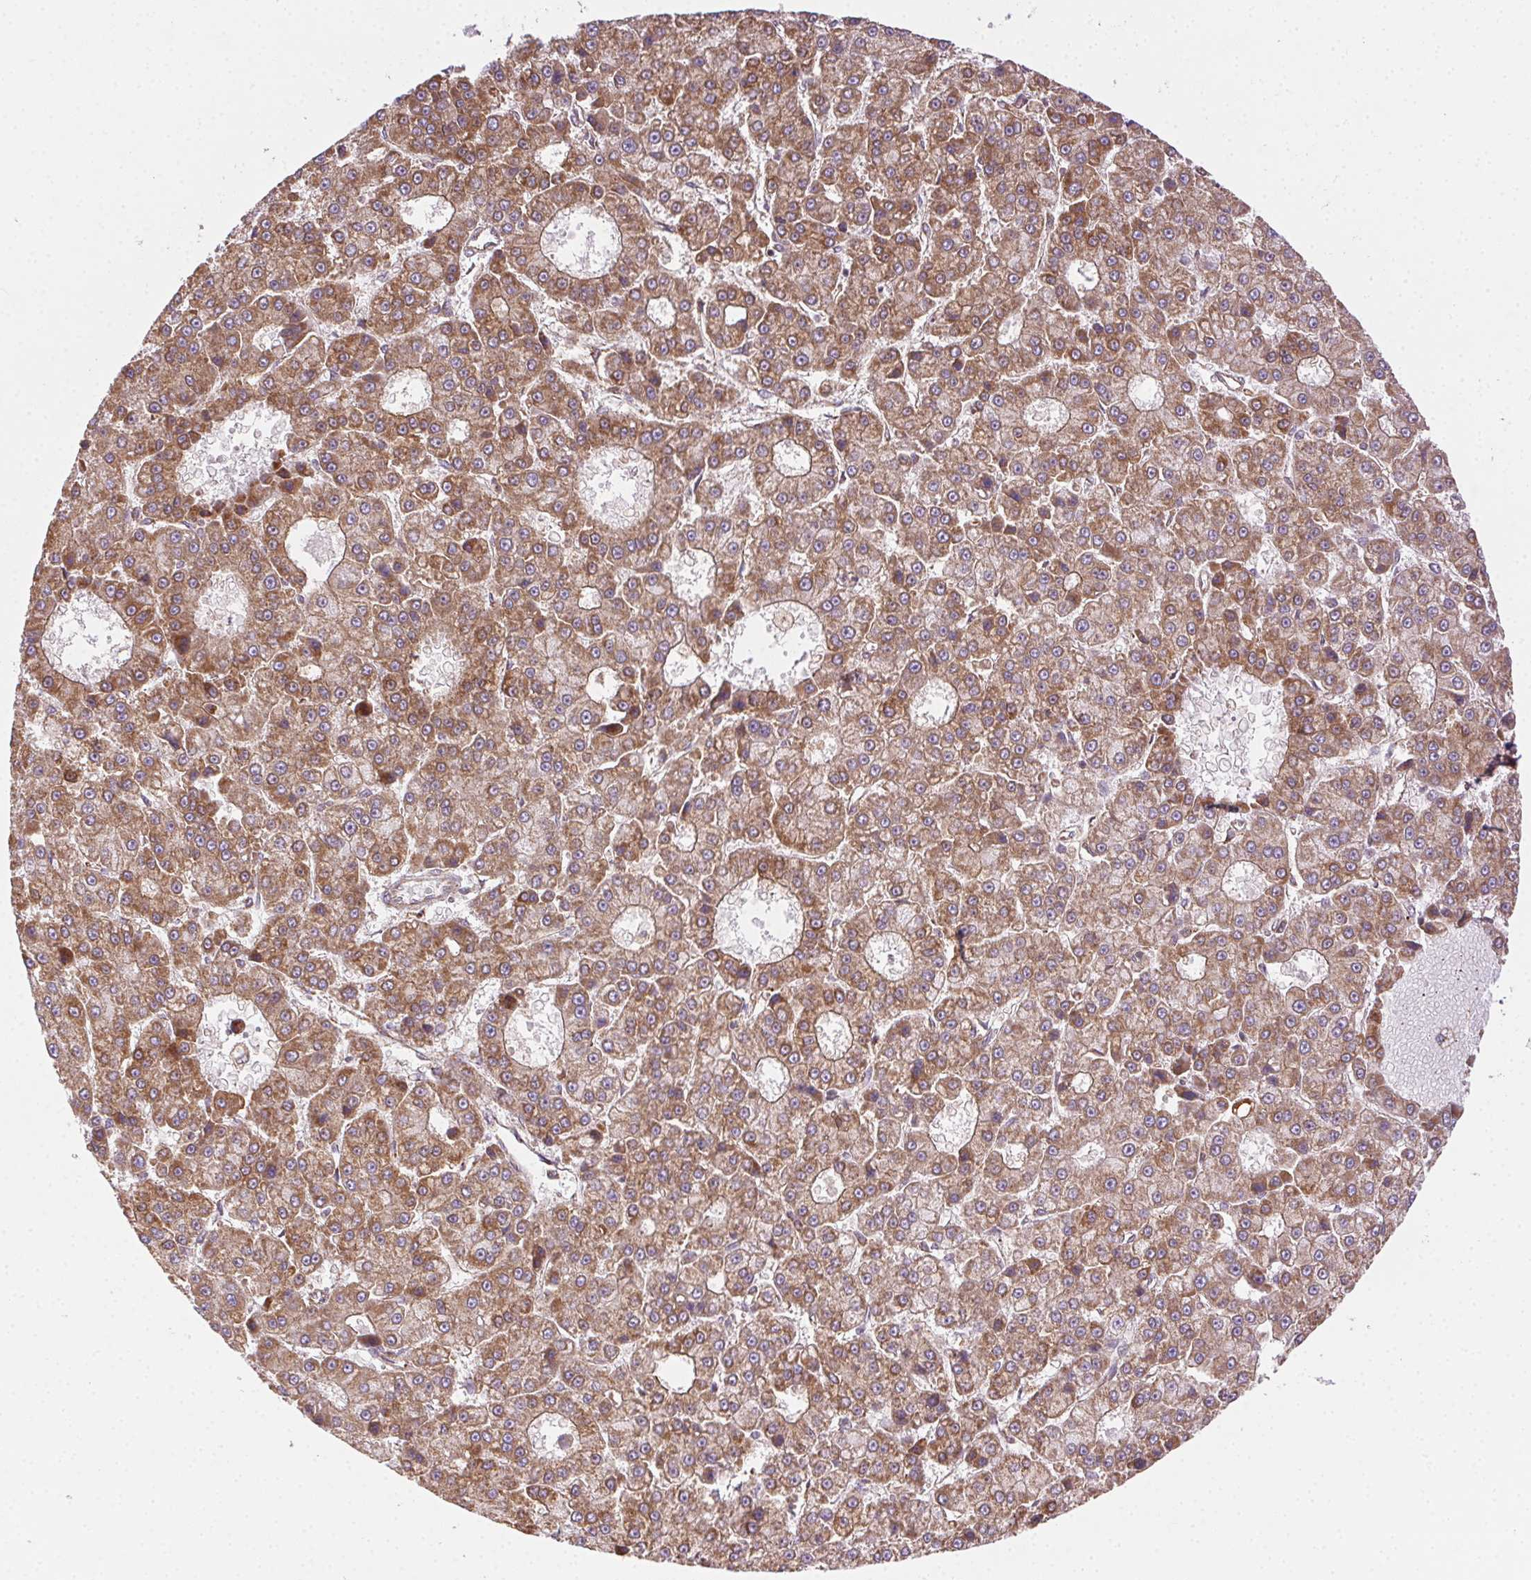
{"staining": {"intensity": "moderate", "quantity": ">75%", "location": "cytoplasmic/membranous"}, "tissue": "liver cancer", "cell_type": "Tumor cells", "image_type": "cancer", "snomed": [{"axis": "morphology", "description": "Carcinoma, Hepatocellular, NOS"}, {"axis": "topography", "description": "Liver"}], "caption": "A photomicrograph of liver cancer stained for a protein reveals moderate cytoplasmic/membranous brown staining in tumor cells.", "gene": "CLPB", "patient": {"sex": "male", "age": 70}}